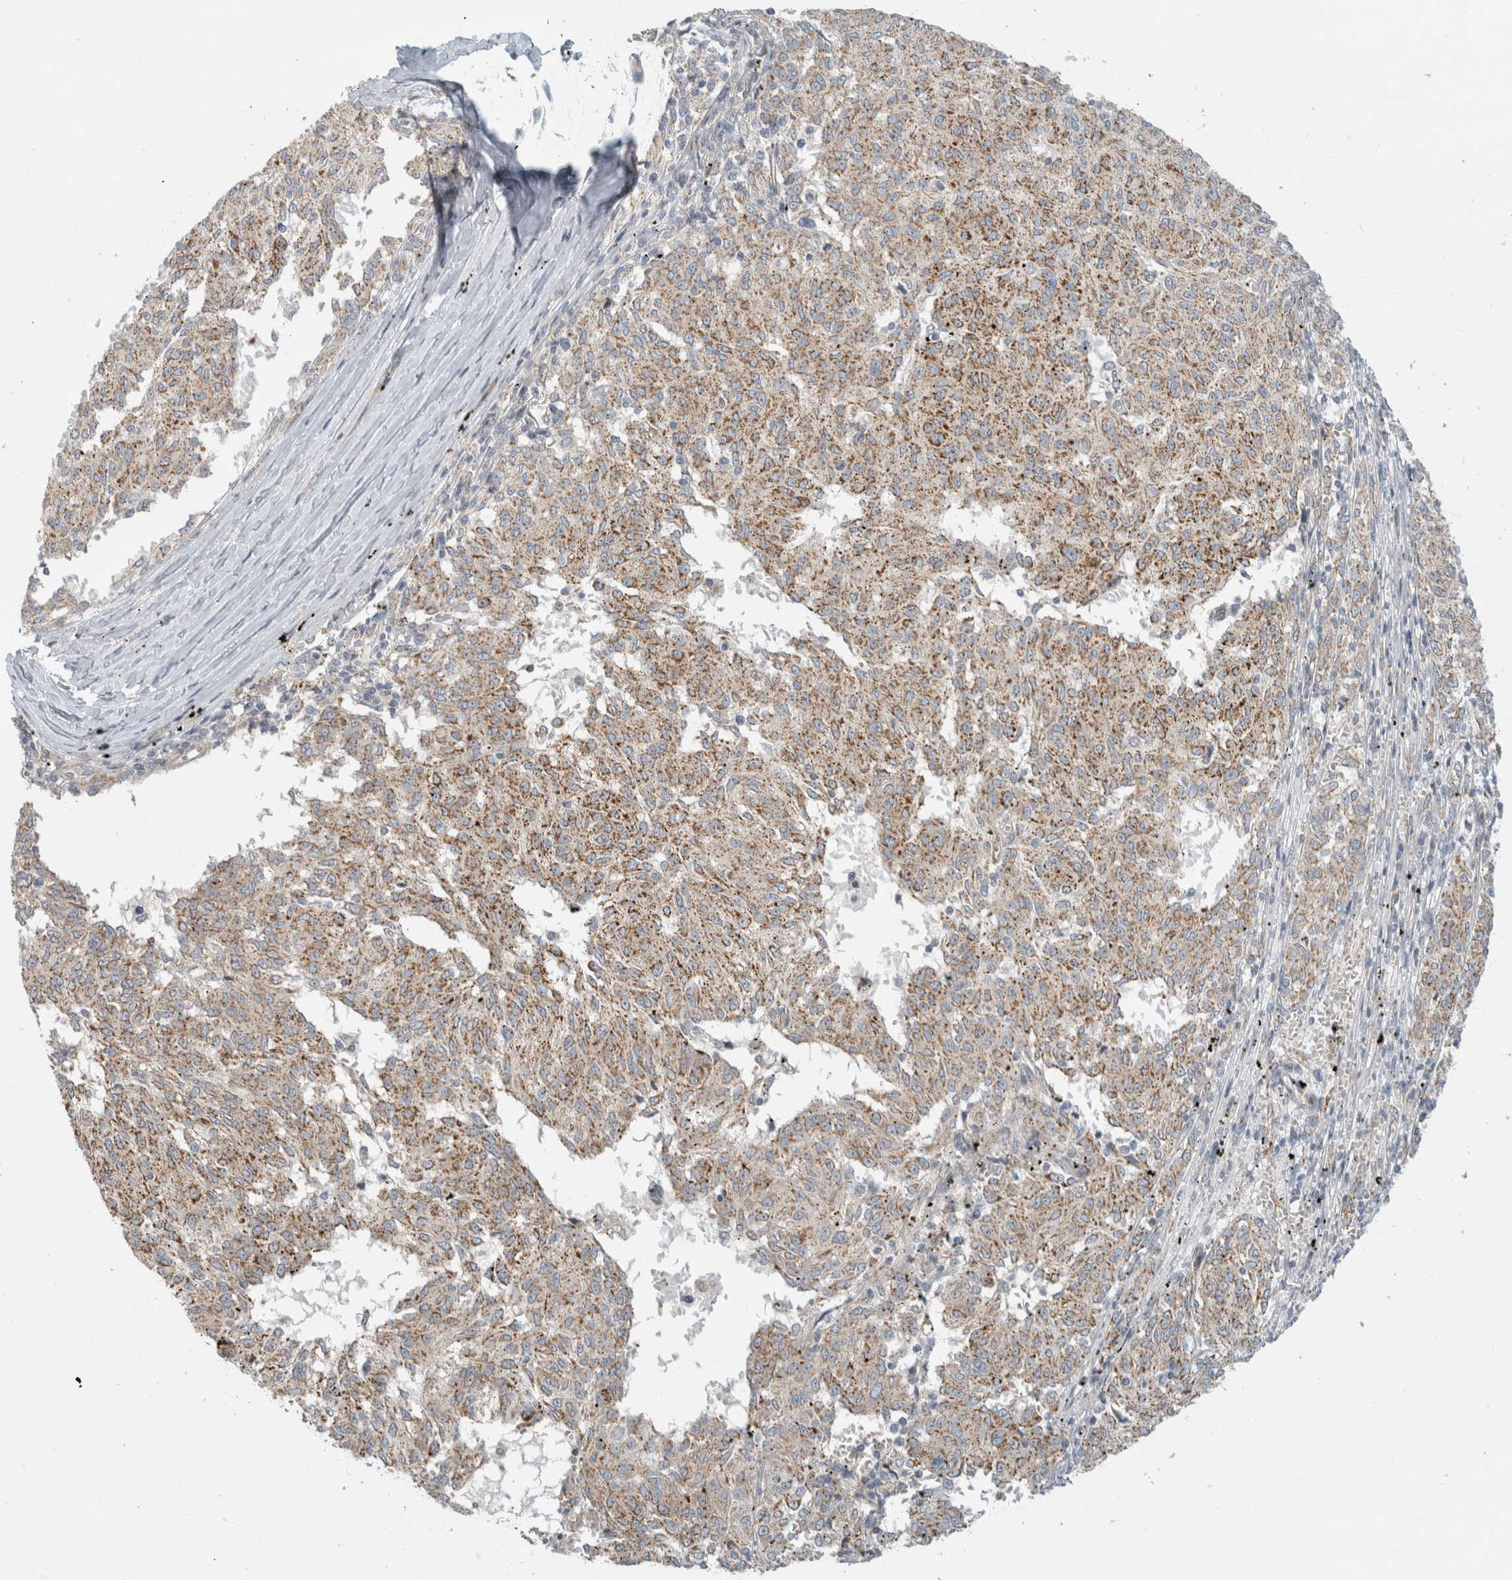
{"staining": {"intensity": "weak", "quantity": "25%-75%", "location": "cytoplasmic/membranous"}, "tissue": "melanoma", "cell_type": "Tumor cells", "image_type": "cancer", "snomed": [{"axis": "morphology", "description": "Malignant melanoma, NOS"}, {"axis": "topography", "description": "Skin"}], "caption": "The photomicrograph demonstrates staining of malignant melanoma, revealing weak cytoplasmic/membranous protein positivity (brown color) within tumor cells. (DAB IHC, brown staining for protein, blue staining for nuclei).", "gene": "KPNA5", "patient": {"sex": "female", "age": 72}}